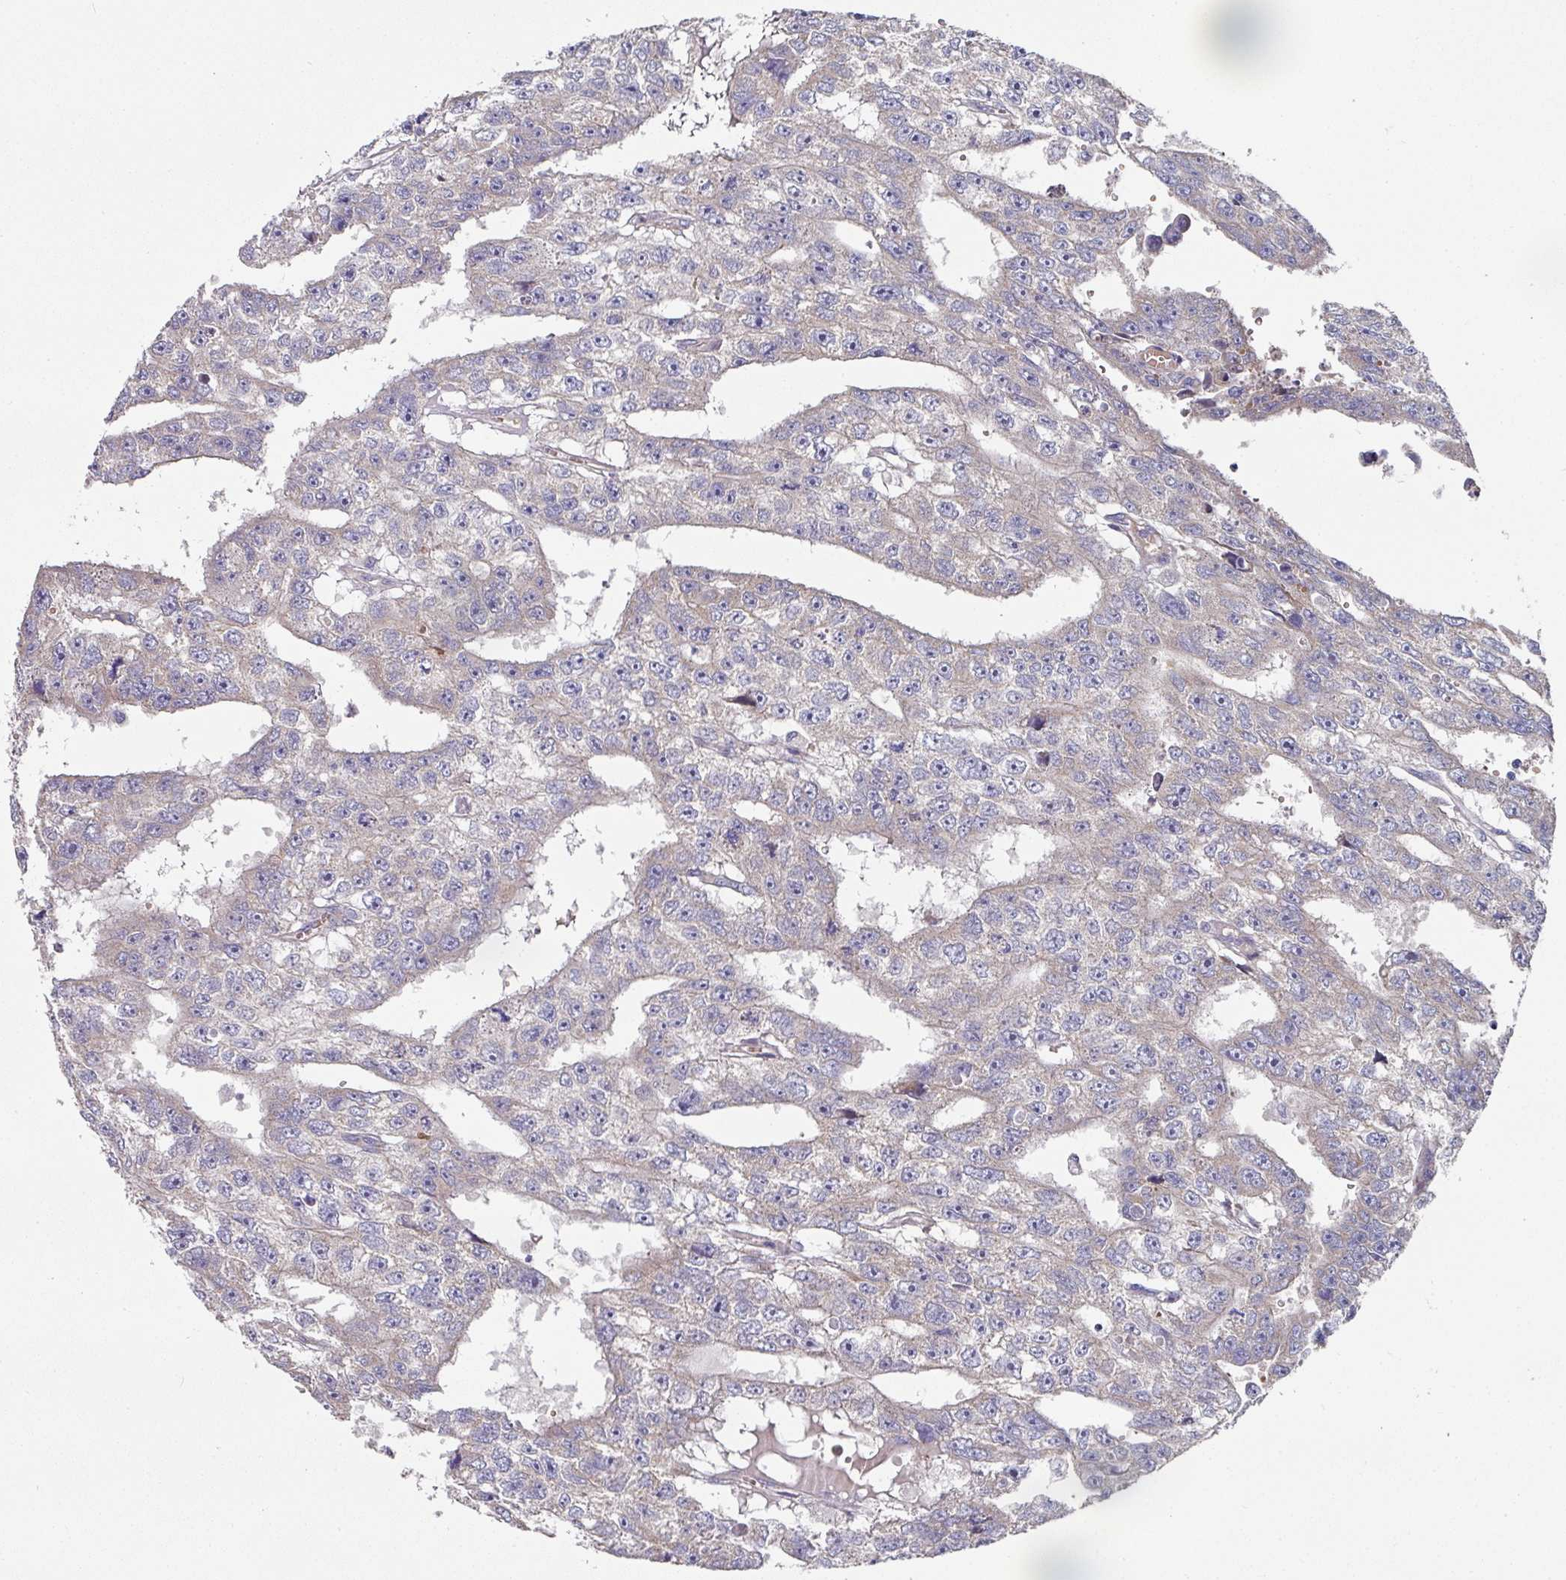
{"staining": {"intensity": "negative", "quantity": "none", "location": "none"}, "tissue": "testis cancer", "cell_type": "Tumor cells", "image_type": "cancer", "snomed": [{"axis": "morphology", "description": "Carcinoma, Embryonal, NOS"}, {"axis": "topography", "description": "Testis"}], "caption": "There is no significant expression in tumor cells of testis embryonal carcinoma.", "gene": "PYROXD2", "patient": {"sex": "male", "age": 20}}